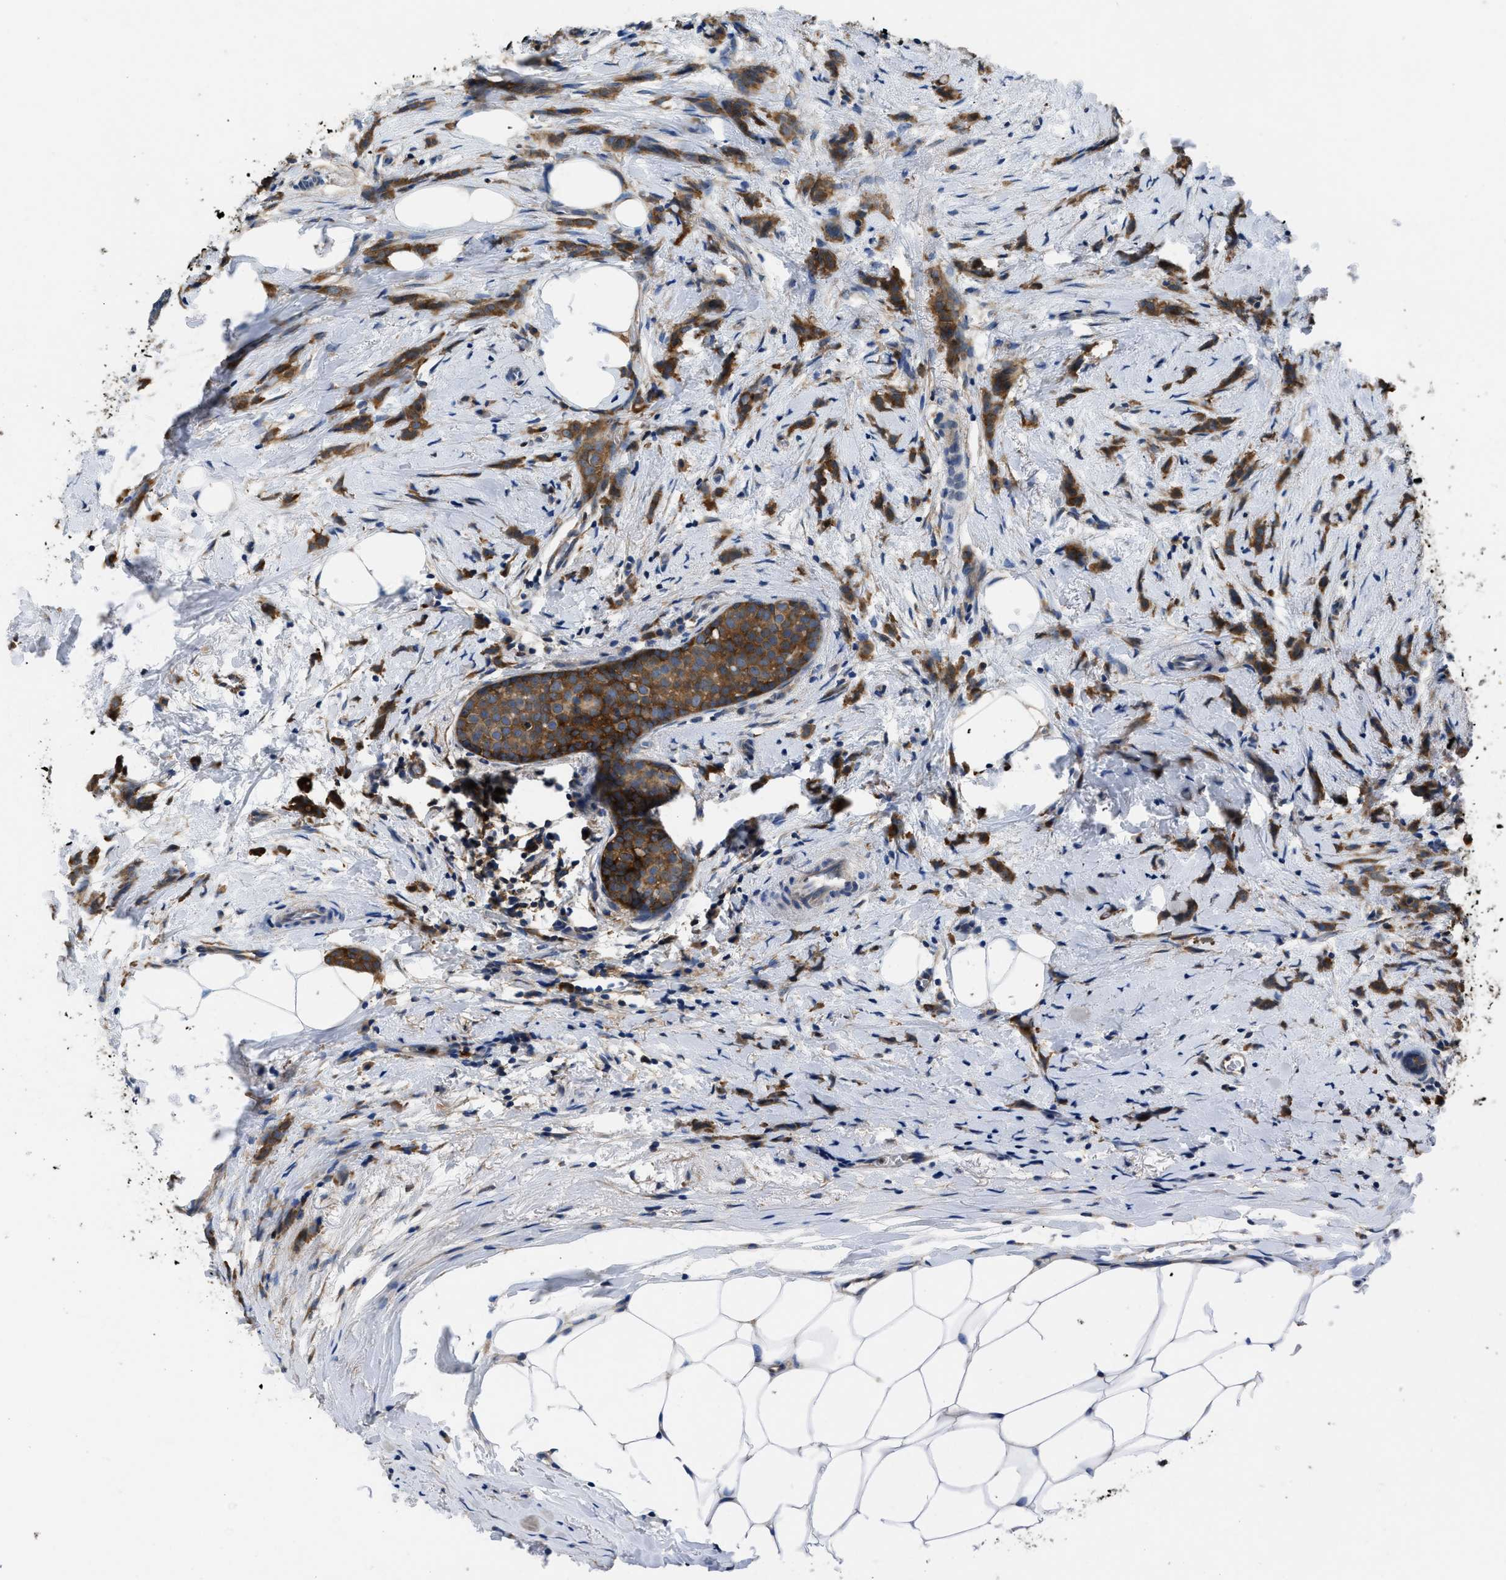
{"staining": {"intensity": "strong", "quantity": ">75%", "location": "cytoplasmic/membranous"}, "tissue": "breast cancer", "cell_type": "Tumor cells", "image_type": "cancer", "snomed": [{"axis": "morphology", "description": "Lobular carcinoma, in situ"}, {"axis": "morphology", "description": "Lobular carcinoma"}, {"axis": "topography", "description": "Breast"}], "caption": "This photomicrograph exhibits immunohistochemistry (IHC) staining of human breast cancer, with high strong cytoplasmic/membranous expression in about >75% of tumor cells.", "gene": "PKM", "patient": {"sex": "female", "age": 41}}